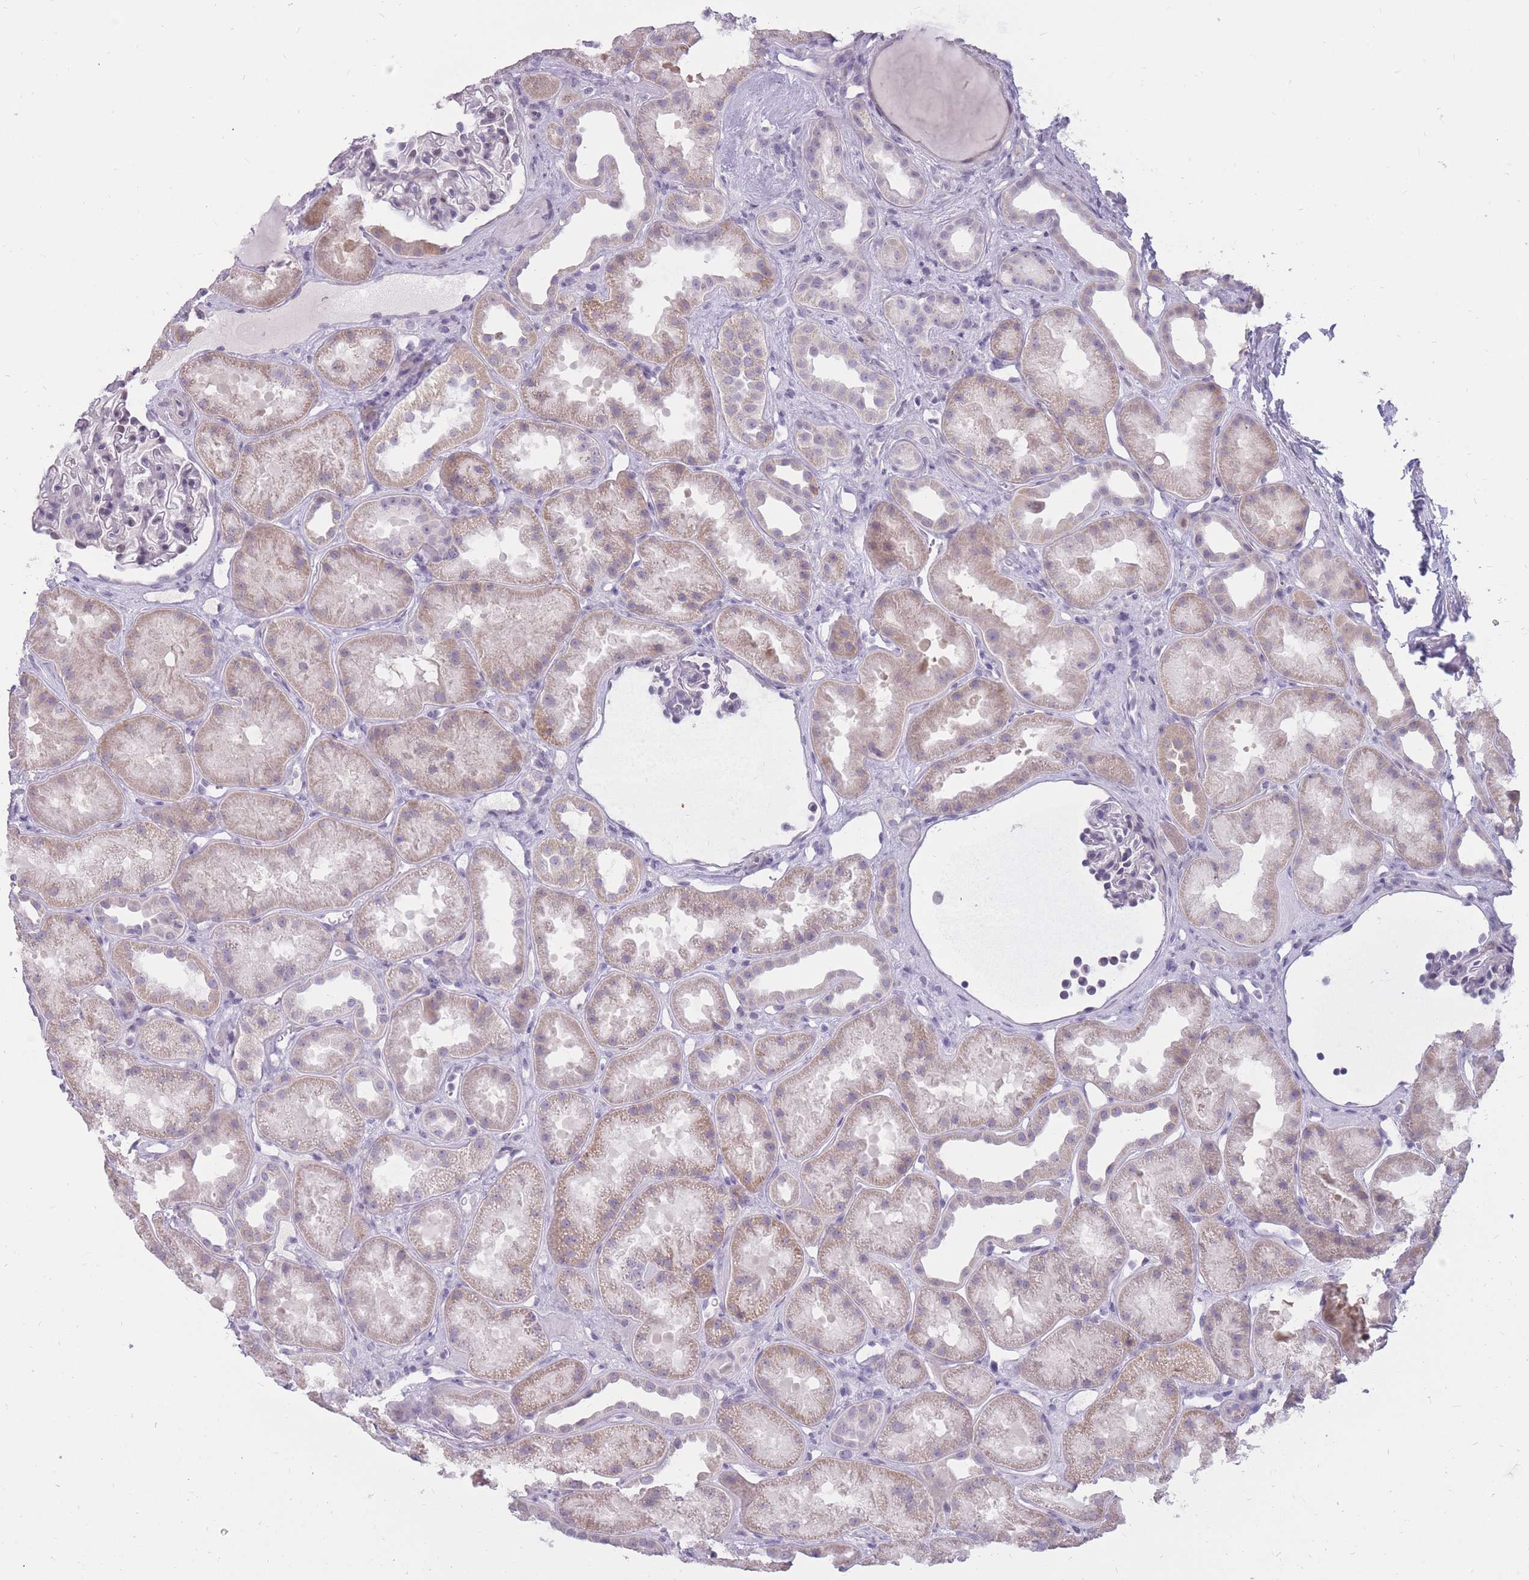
{"staining": {"intensity": "negative", "quantity": "none", "location": "none"}, "tissue": "kidney", "cell_type": "Cells in glomeruli", "image_type": "normal", "snomed": [{"axis": "morphology", "description": "Normal tissue, NOS"}, {"axis": "topography", "description": "Kidney"}], "caption": "DAB immunohistochemical staining of normal human kidney exhibits no significant positivity in cells in glomeruli. The staining is performed using DAB brown chromogen with nuclei counter-stained in using hematoxylin.", "gene": "POM121C", "patient": {"sex": "male", "age": 61}}